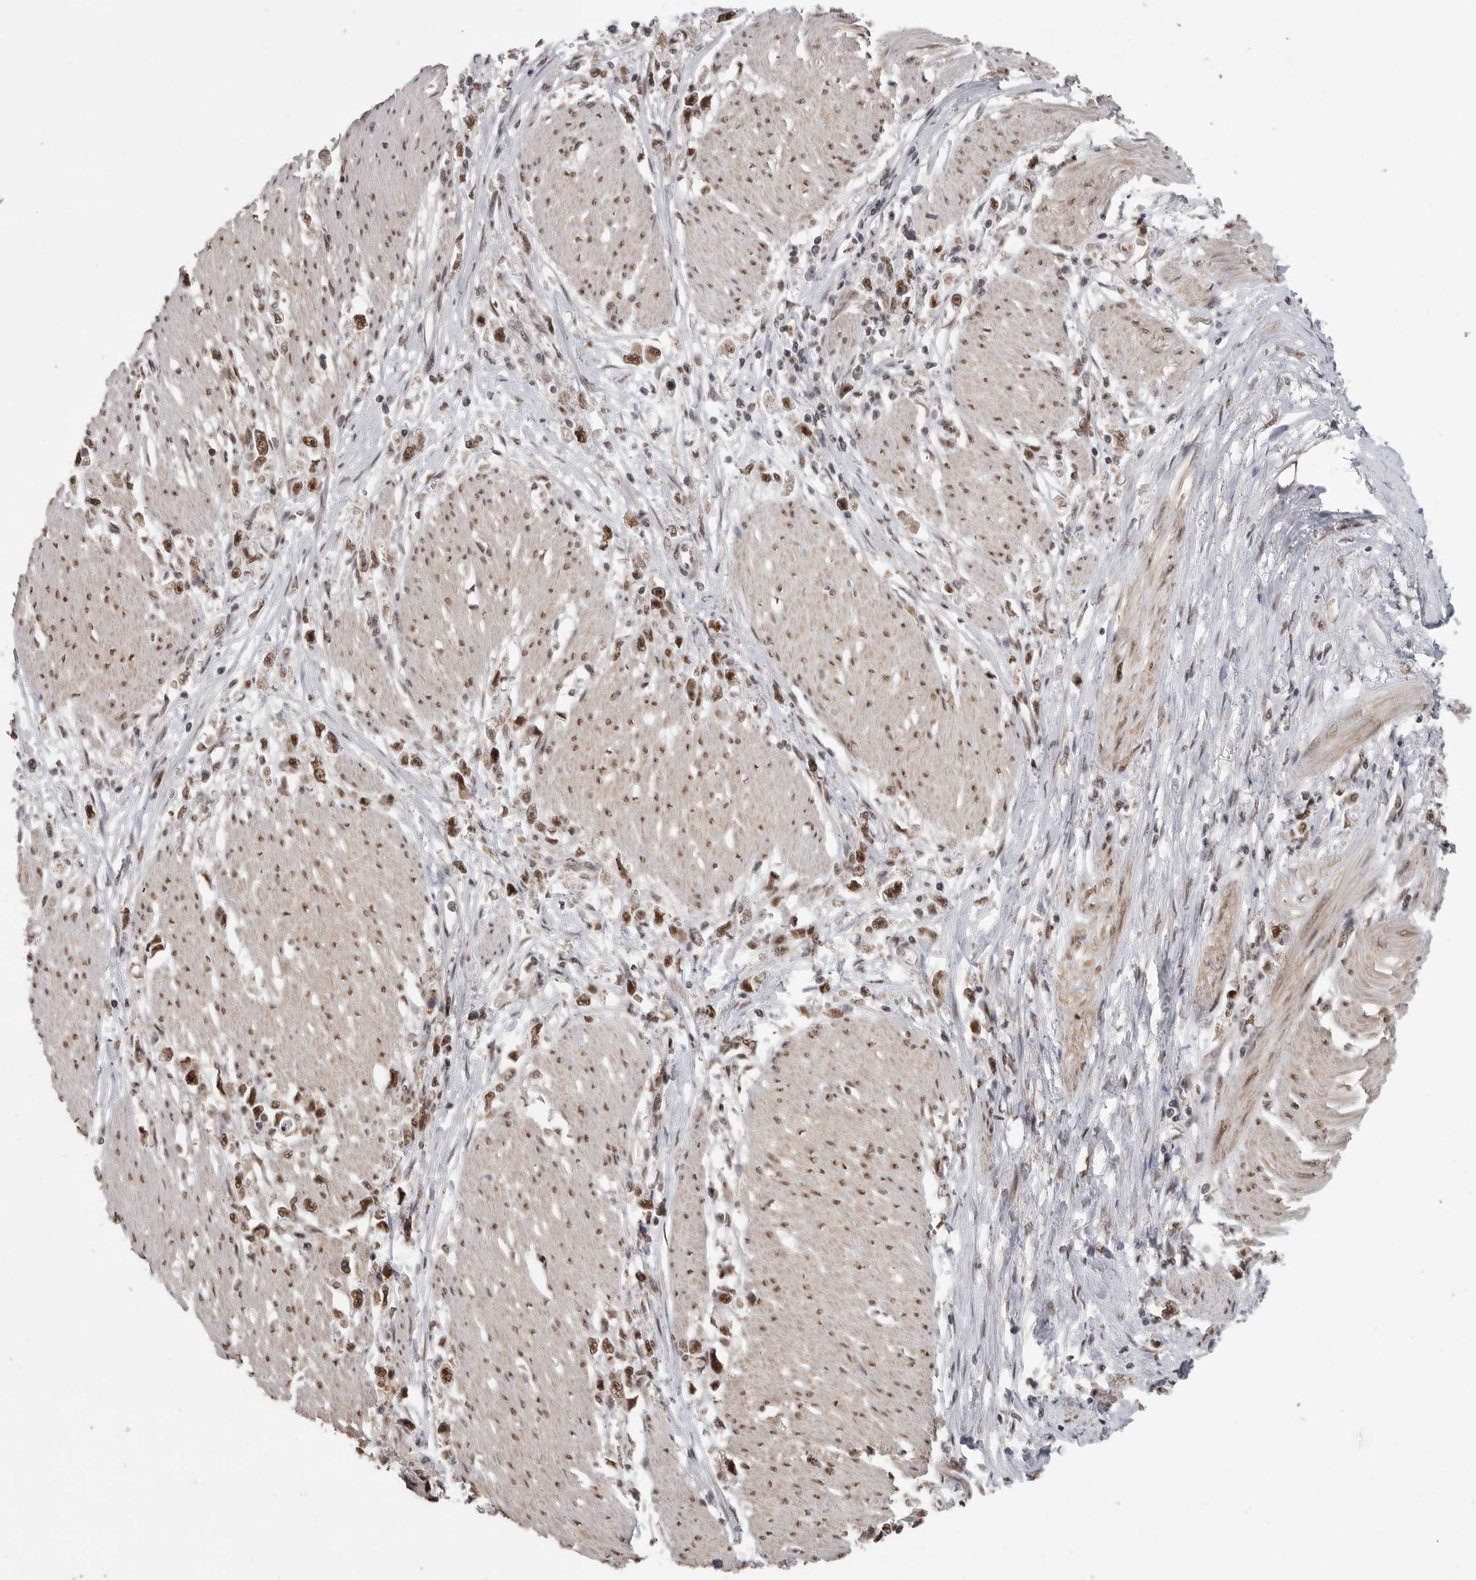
{"staining": {"intensity": "strong", "quantity": ">75%", "location": "nuclear"}, "tissue": "stomach cancer", "cell_type": "Tumor cells", "image_type": "cancer", "snomed": [{"axis": "morphology", "description": "Adenocarcinoma, NOS"}, {"axis": "topography", "description": "Stomach"}], "caption": "Protein staining by immunohistochemistry (IHC) reveals strong nuclear staining in approximately >75% of tumor cells in stomach cancer.", "gene": "PPP1R10", "patient": {"sex": "female", "age": 59}}